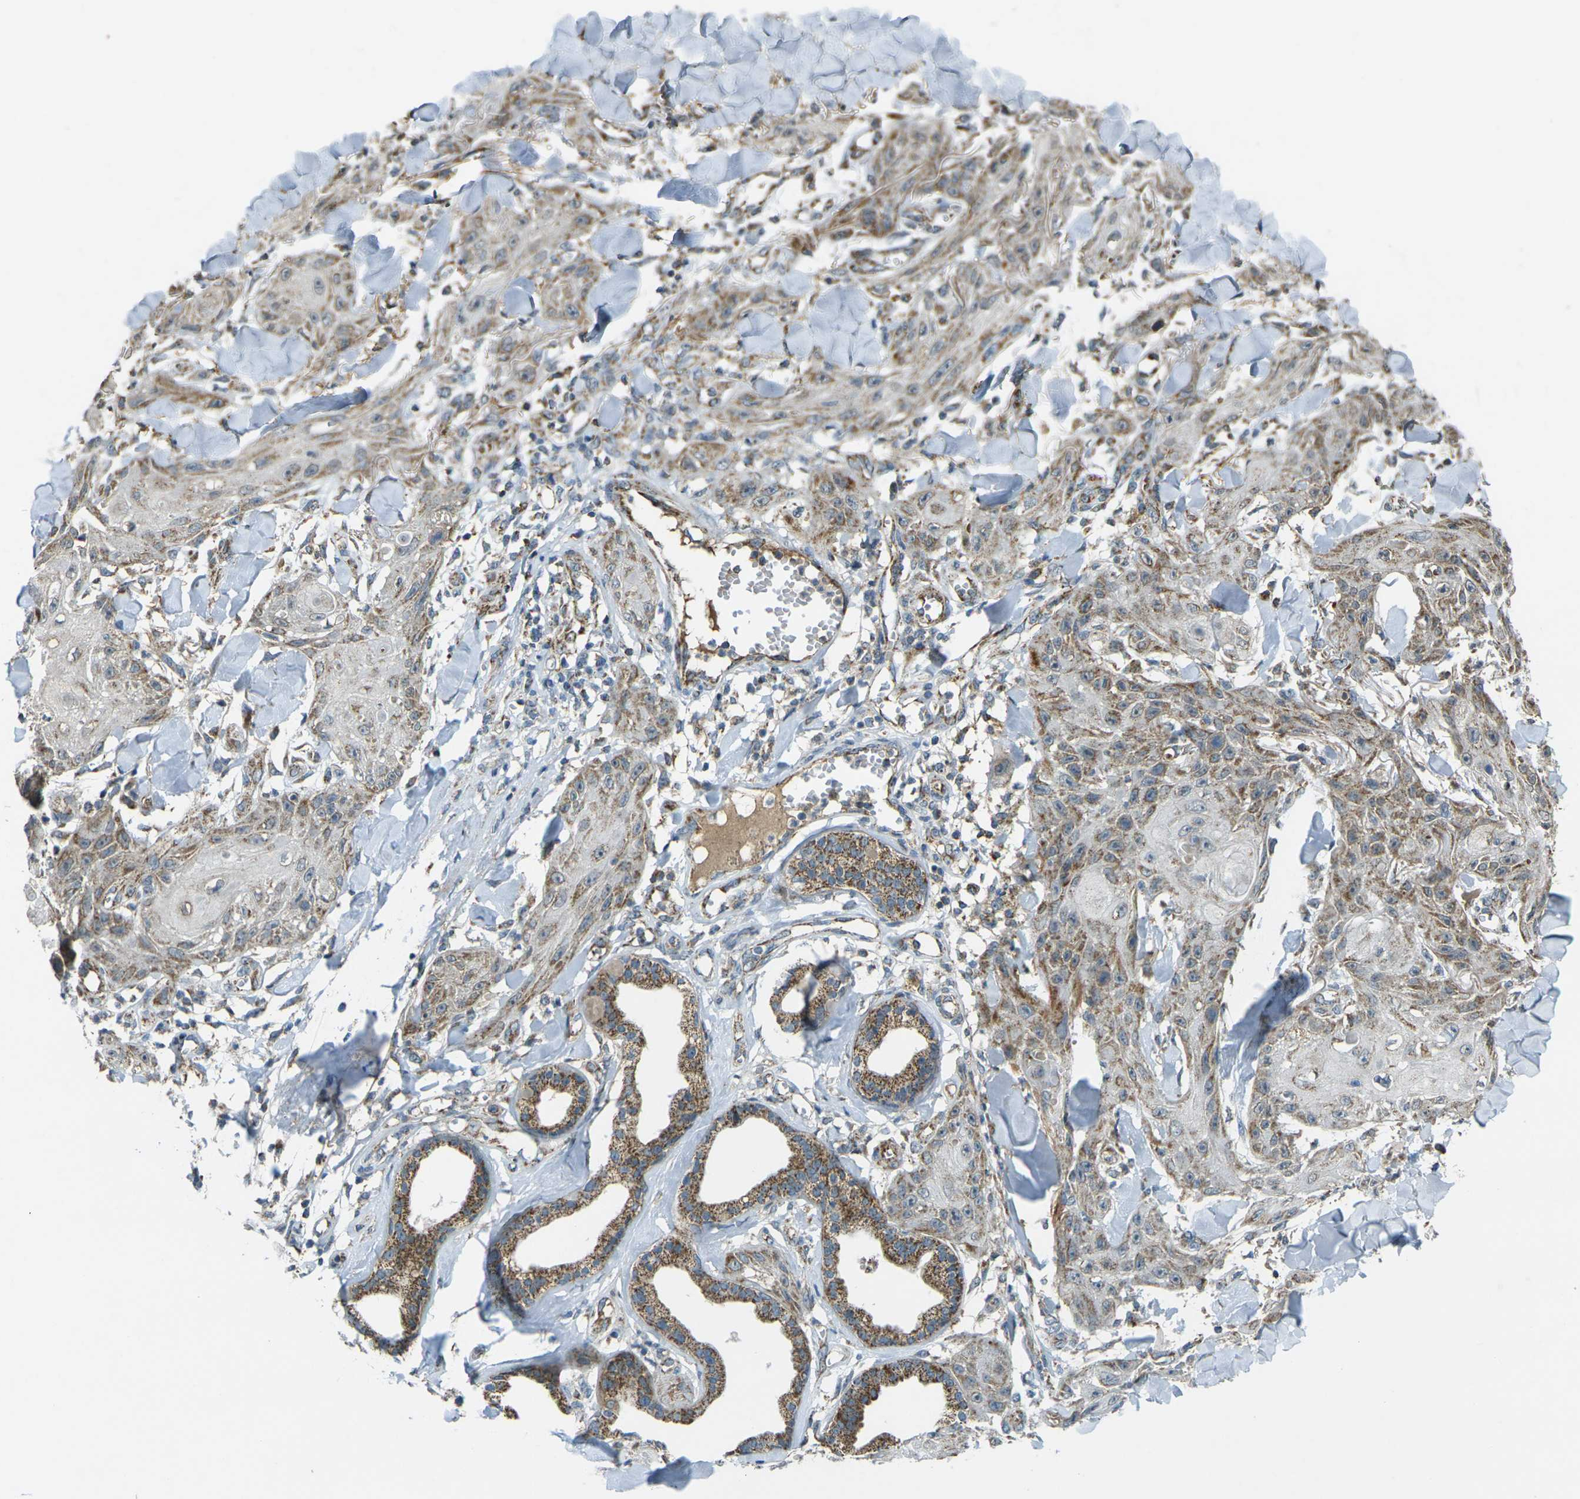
{"staining": {"intensity": "moderate", "quantity": ">75%", "location": "cytoplasmic/membranous"}, "tissue": "skin cancer", "cell_type": "Tumor cells", "image_type": "cancer", "snomed": [{"axis": "morphology", "description": "Squamous cell carcinoma, NOS"}, {"axis": "topography", "description": "Skin"}], "caption": "Moderate cytoplasmic/membranous staining for a protein is appreciated in approximately >75% of tumor cells of skin cancer (squamous cell carcinoma) using IHC.", "gene": "IGF1R", "patient": {"sex": "male", "age": 74}}